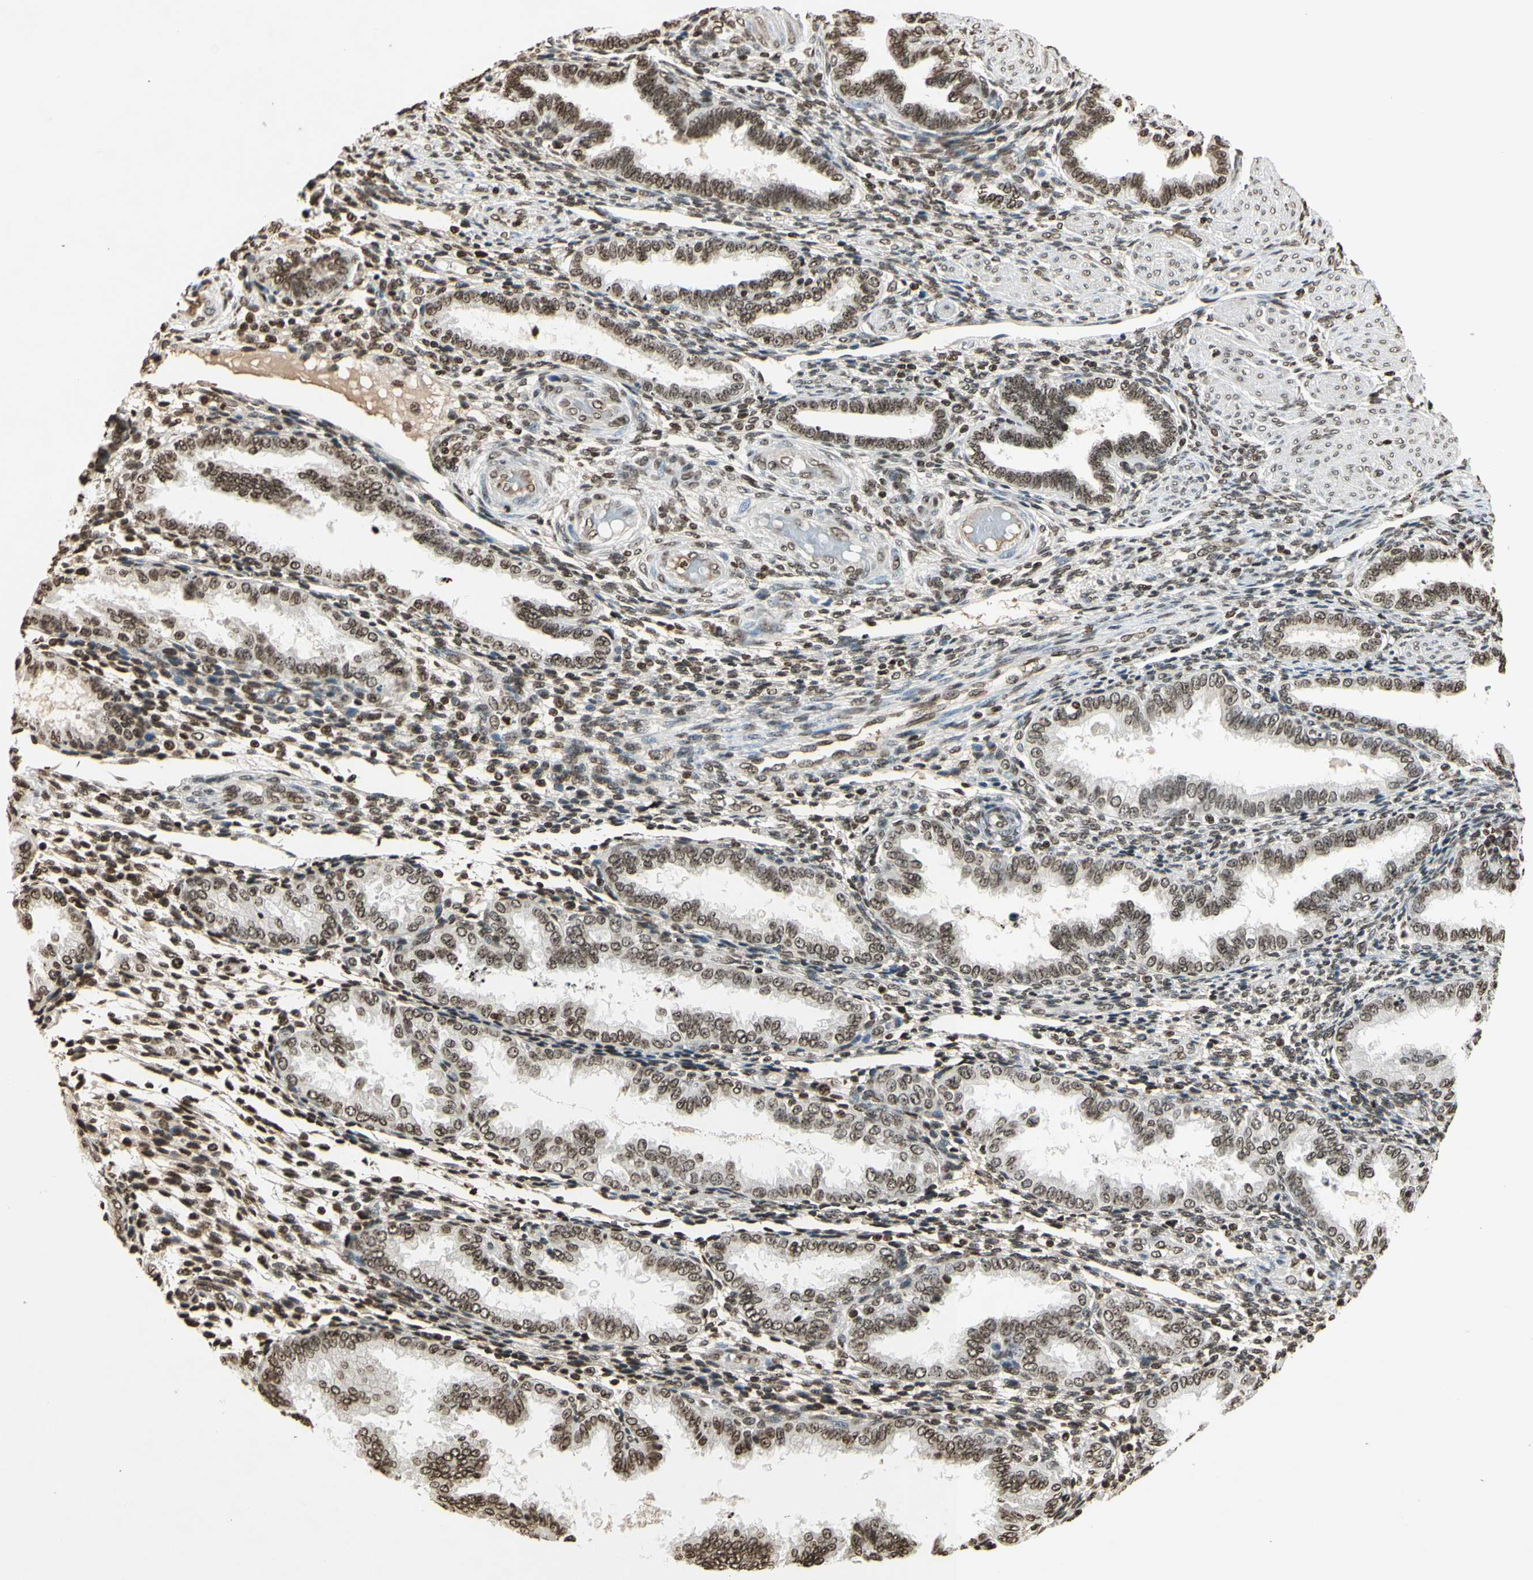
{"staining": {"intensity": "moderate", "quantity": "25%-75%", "location": "nuclear"}, "tissue": "endometrium", "cell_type": "Cells in endometrial stroma", "image_type": "normal", "snomed": [{"axis": "morphology", "description": "Normal tissue, NOS"}, {"axis": "topography", "description": "Endometrium"}], "caption": "A brown stain labels moderate nuclear expression of a protein in cells in endometrial stroma of benign human endometrium. (Brightfield microscopy of DAB IHC at high magnification).", "gene": "RORA", "patient": {"sex": "female", "age": 33}}